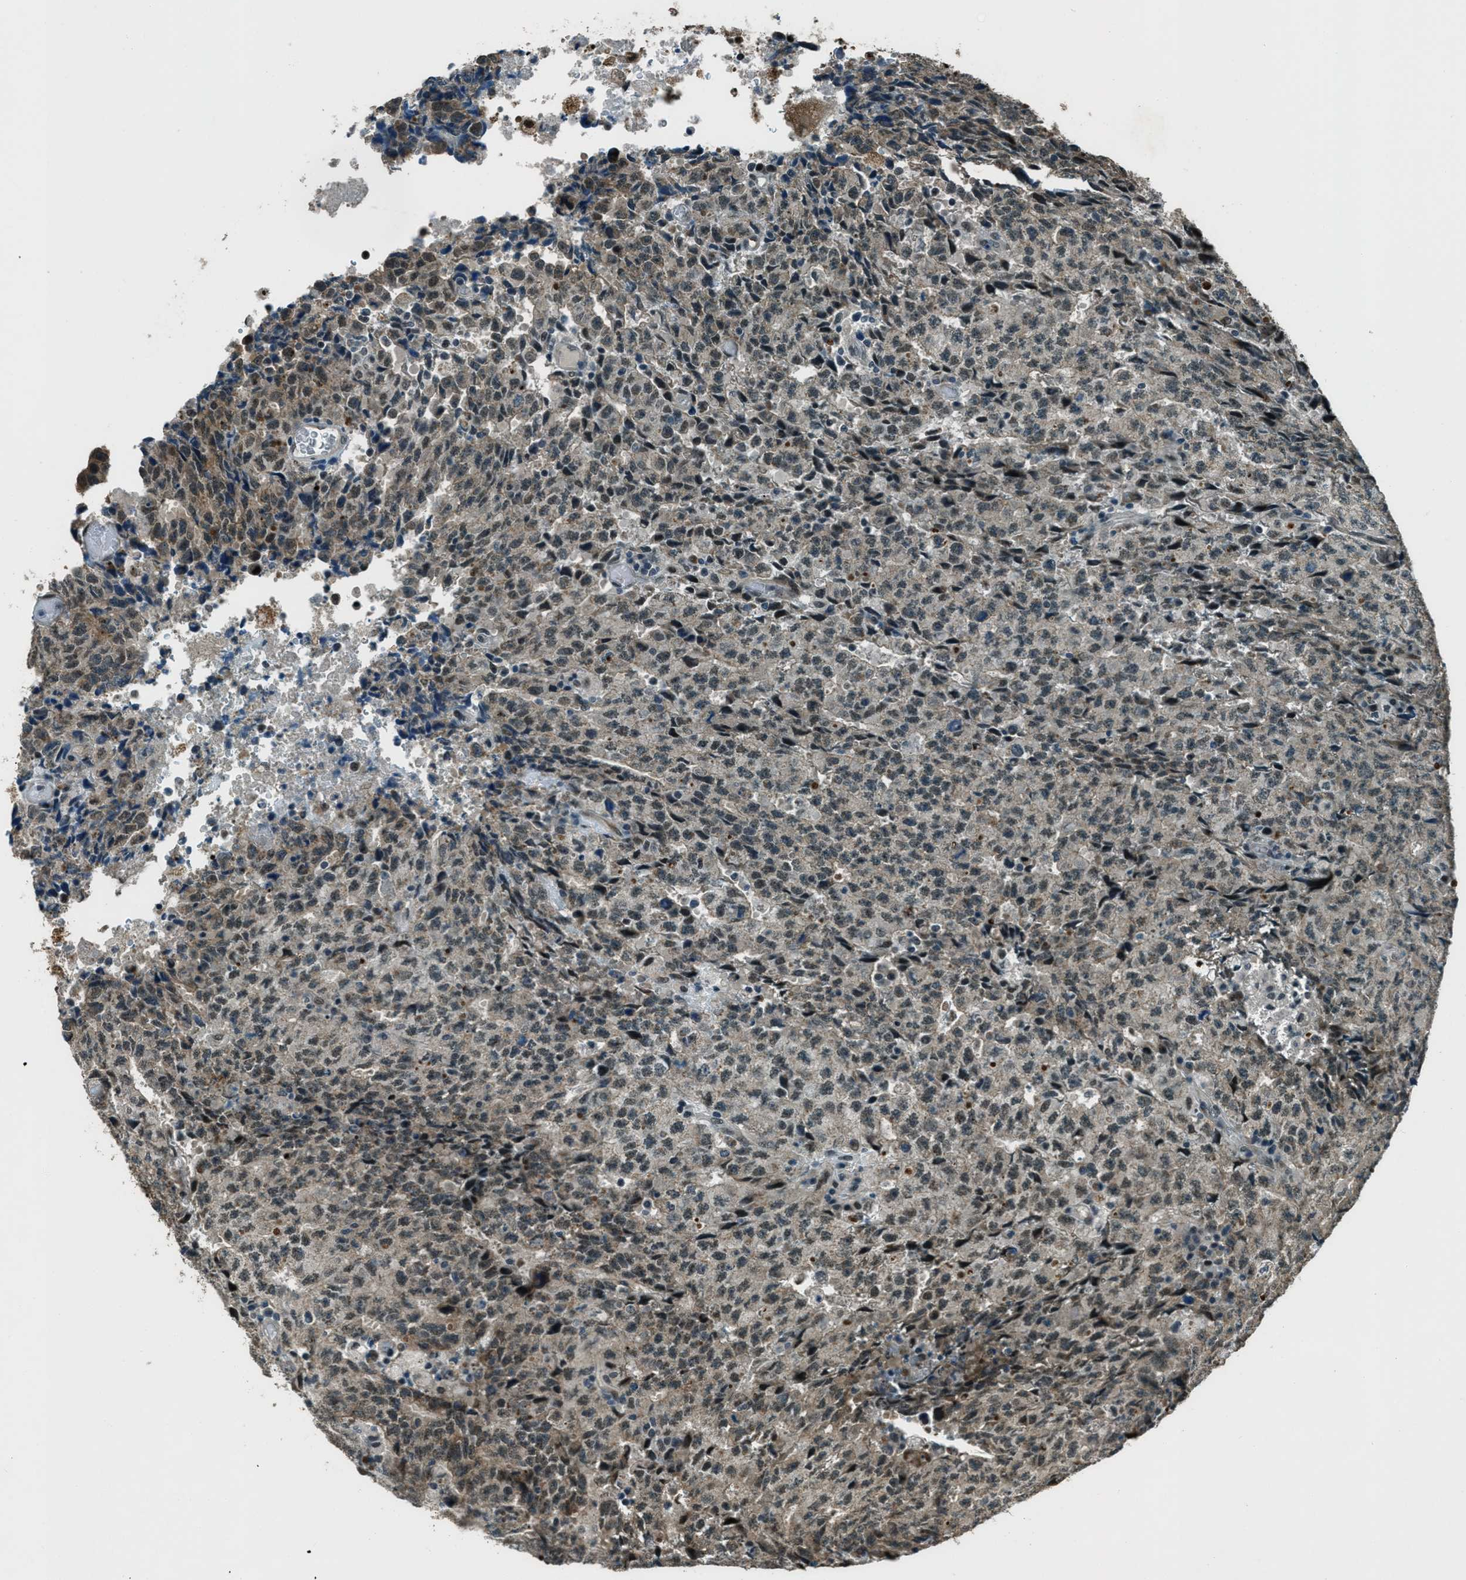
{"staining": {"intensity": "weak", "quantity": "25%-75%", "location": "cytoplasmic/membranous"}, "tissue": "testis cancer", "cell_type": "Tumor cells", "image_type": "cancer", "snomed": [{"axis": "morphology", "description": "Necrosis, NOS"}, {"axis": "morphology", "description": "Carcinoma, Embryonal, NOS"}, {"axis": "topography", "description": "Testis"}], "caption": "Tumor cells exhibit low levels of weak cytoplasmic/membranous positivity in about 25%-75% of cells in testis cancer. (DAB = brown stain, brightfield microscopy at high magnification).", "gene": "TARDBP", "patient": {"sex": "male", "age": 19}}